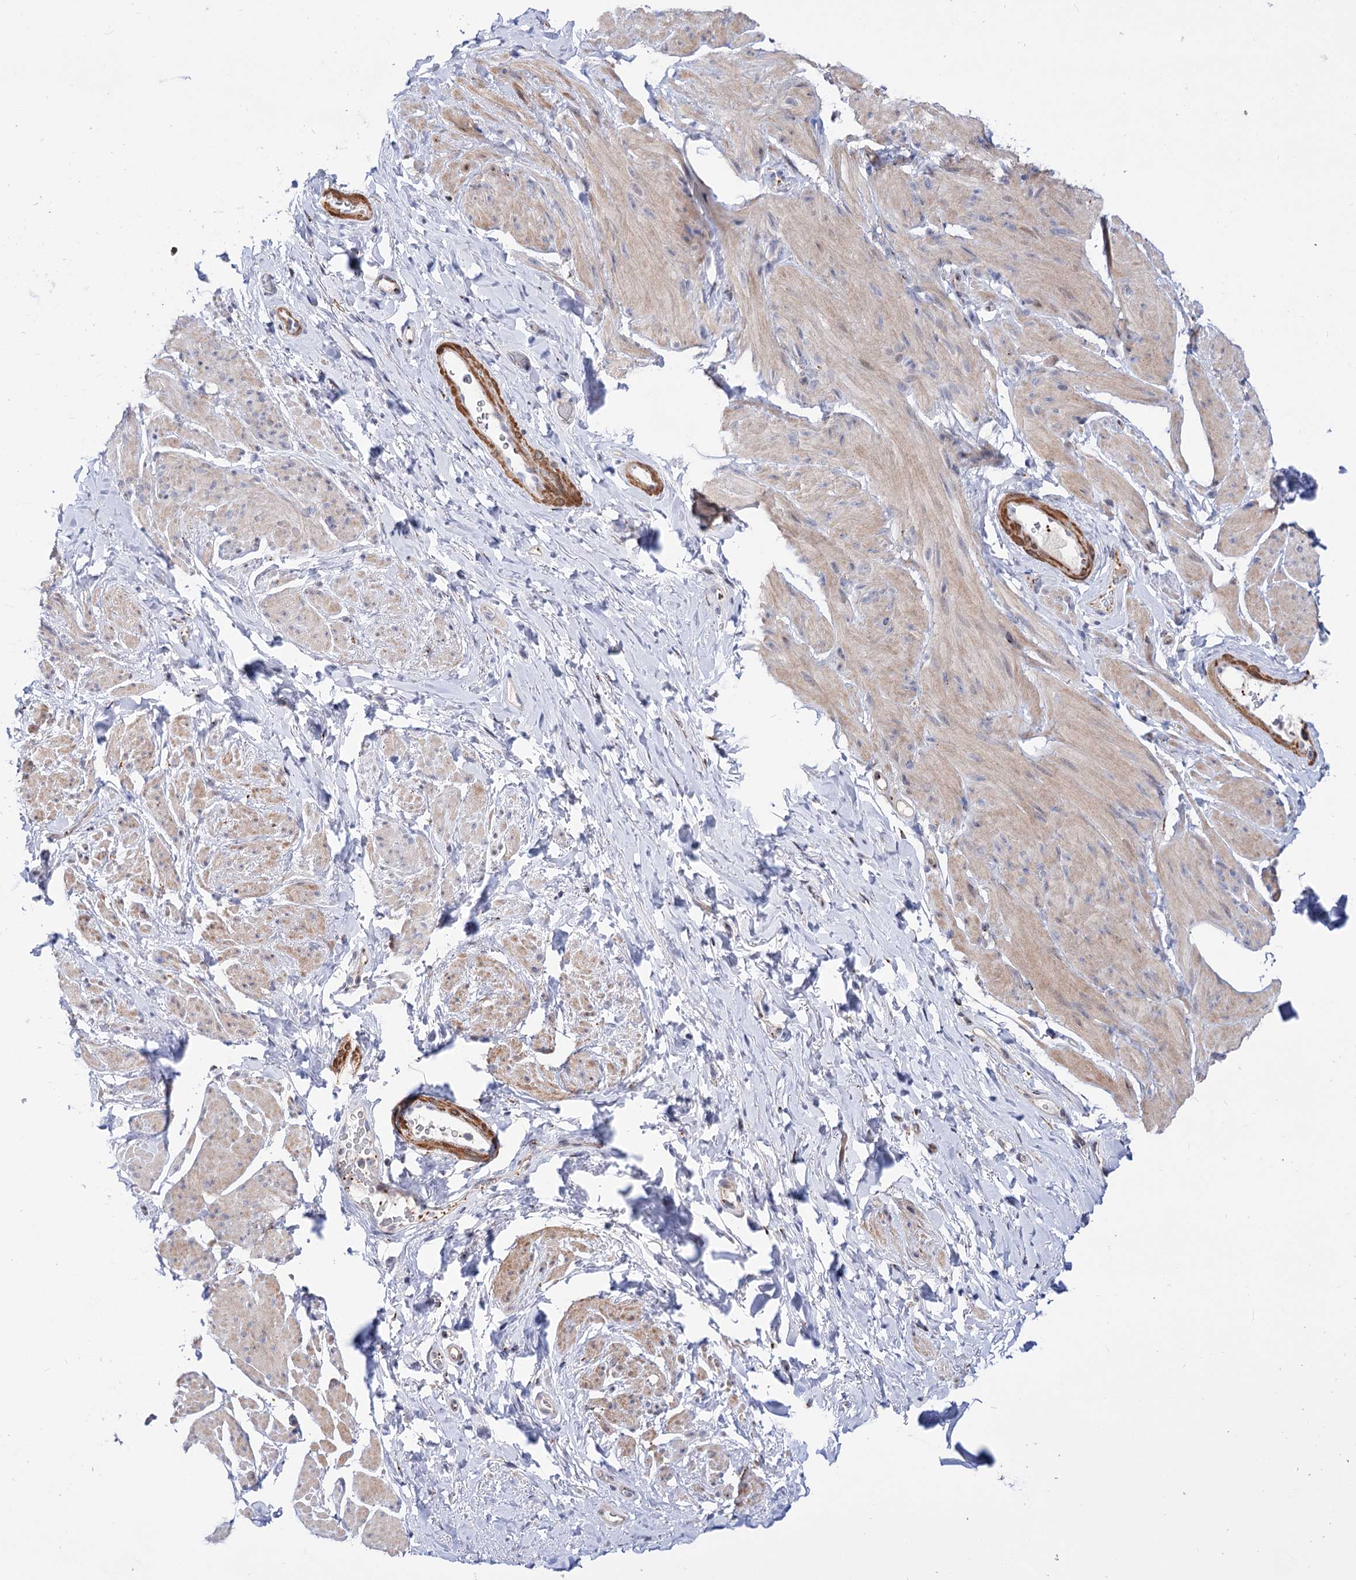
{"staining": {"intensity": "weak", "quantity": ">75%", "location": "cytoplasmic/membranous"}, "tissue": "smooth muscle", "cell_type": "Smooth muscle cells", "image_type": "normal", "snomed": [{"axis": "morphology", "description": "Normal tissue, NOS"}, {"axis": "topography", "description": "Smooth muscle"}, {"axis": "topography", "description": "Peripheral nerve tissue"}], "caption": "Protein expression analysis of normal human smooth muscle reveals weak cytoplasmic/membranous expression in approximately >75% of smooth muscle cells.", "gene": "C11orf96", "patient": {"sex": "male", "age": 69}}